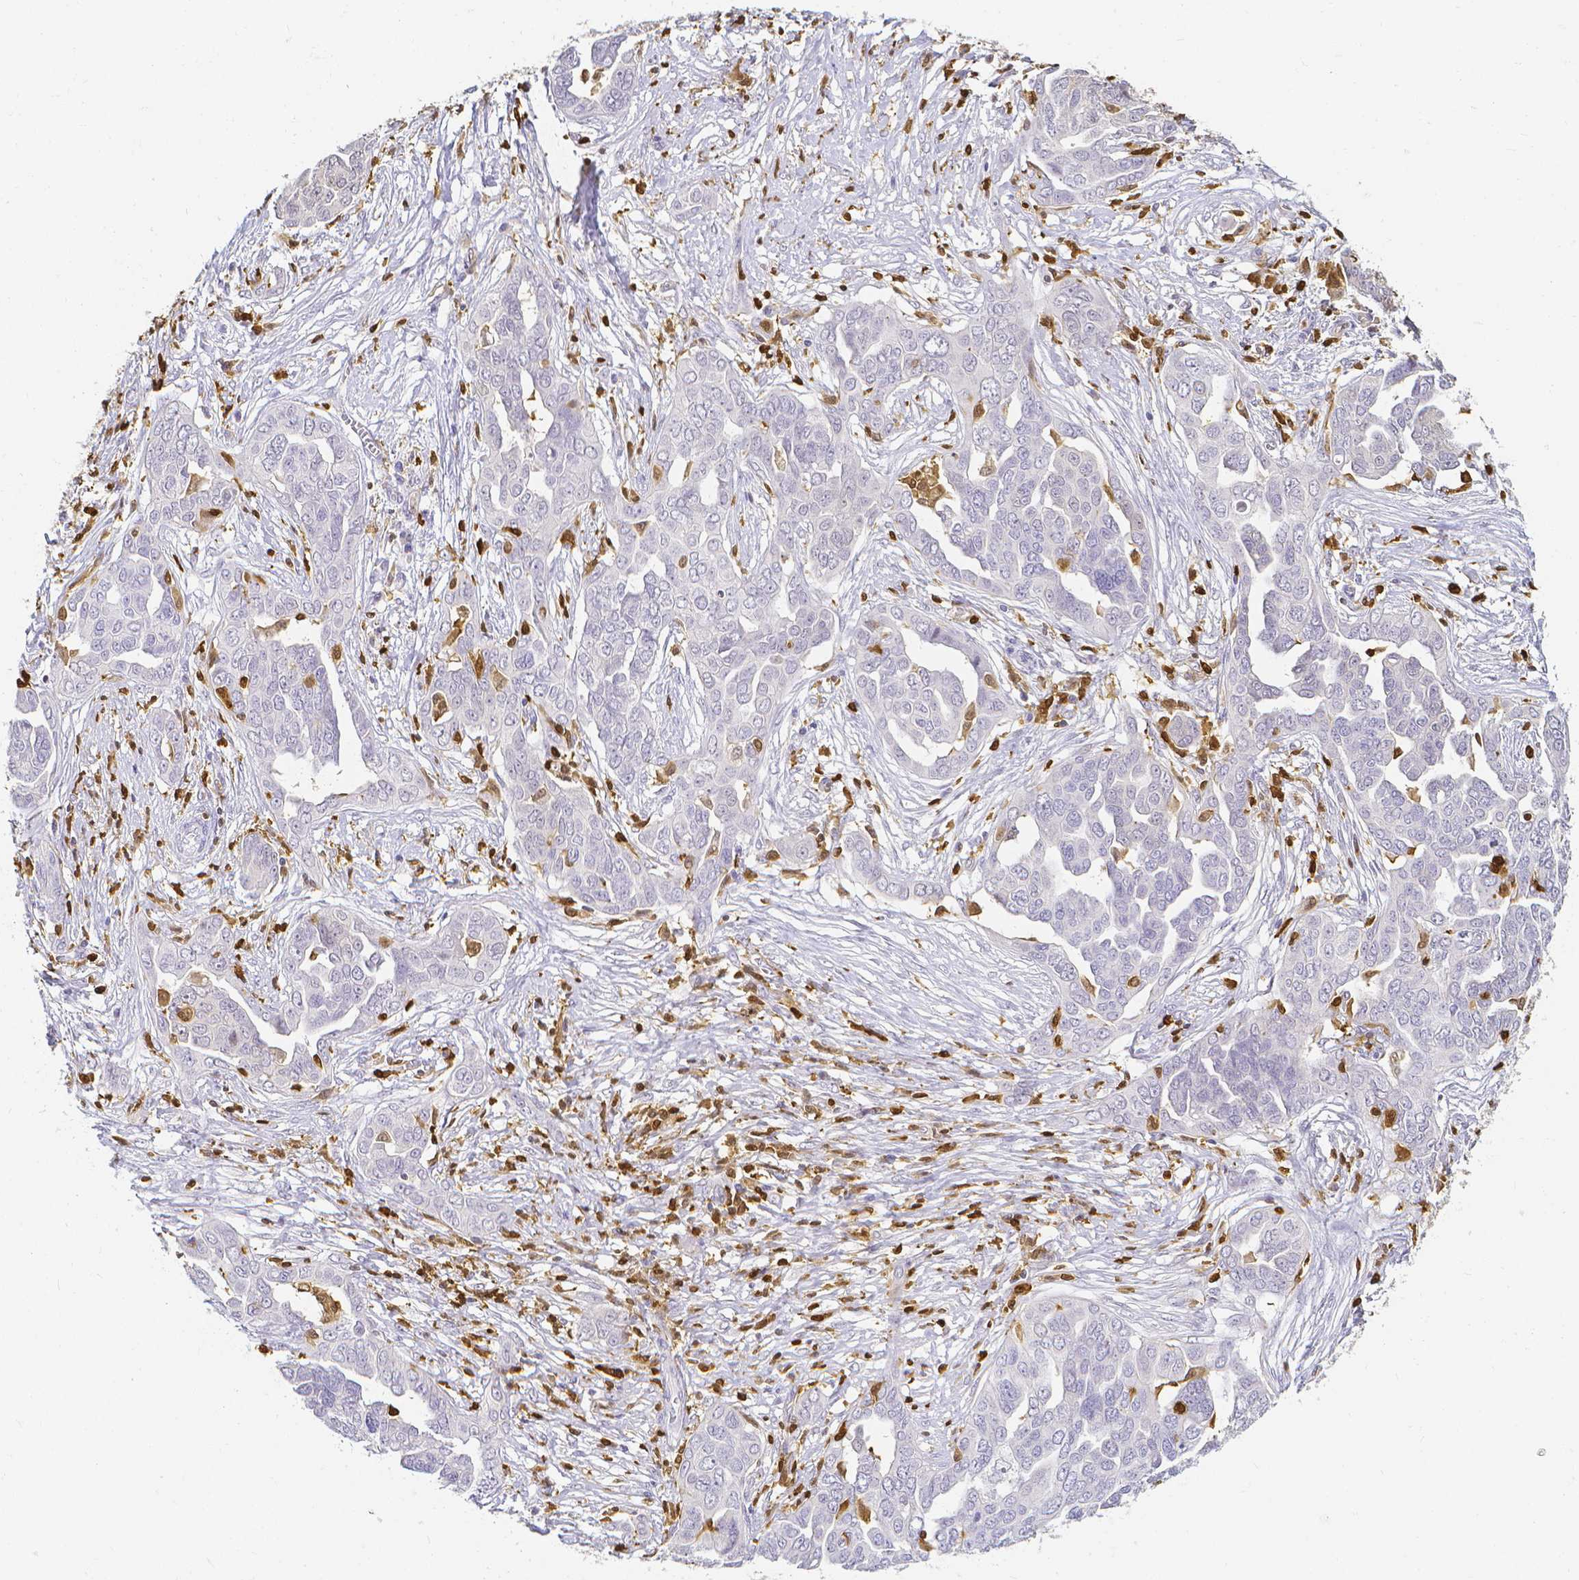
{"staining": {"intensity": "negative", "quantity": "none", "location": "none"}, "tissue": "ovarian cancer", "cell_type": "Tumor cells", "image_type": "cancer", "snomed": [{"axis": "morphology", "description": "Cystadenocarcinoma, serous, NOS"}, {"axis": "topography", "description": "Ovary"}], "caption": "High power microscopy image of an immunohistochemistry histopathology image of ovarian serous cystadenocarcinoma, revealing no significant expression in tumor cells. Nuclei are stained in blue.", "gene": "COTL1", "patient": {"sex": "female", "age": 59}}